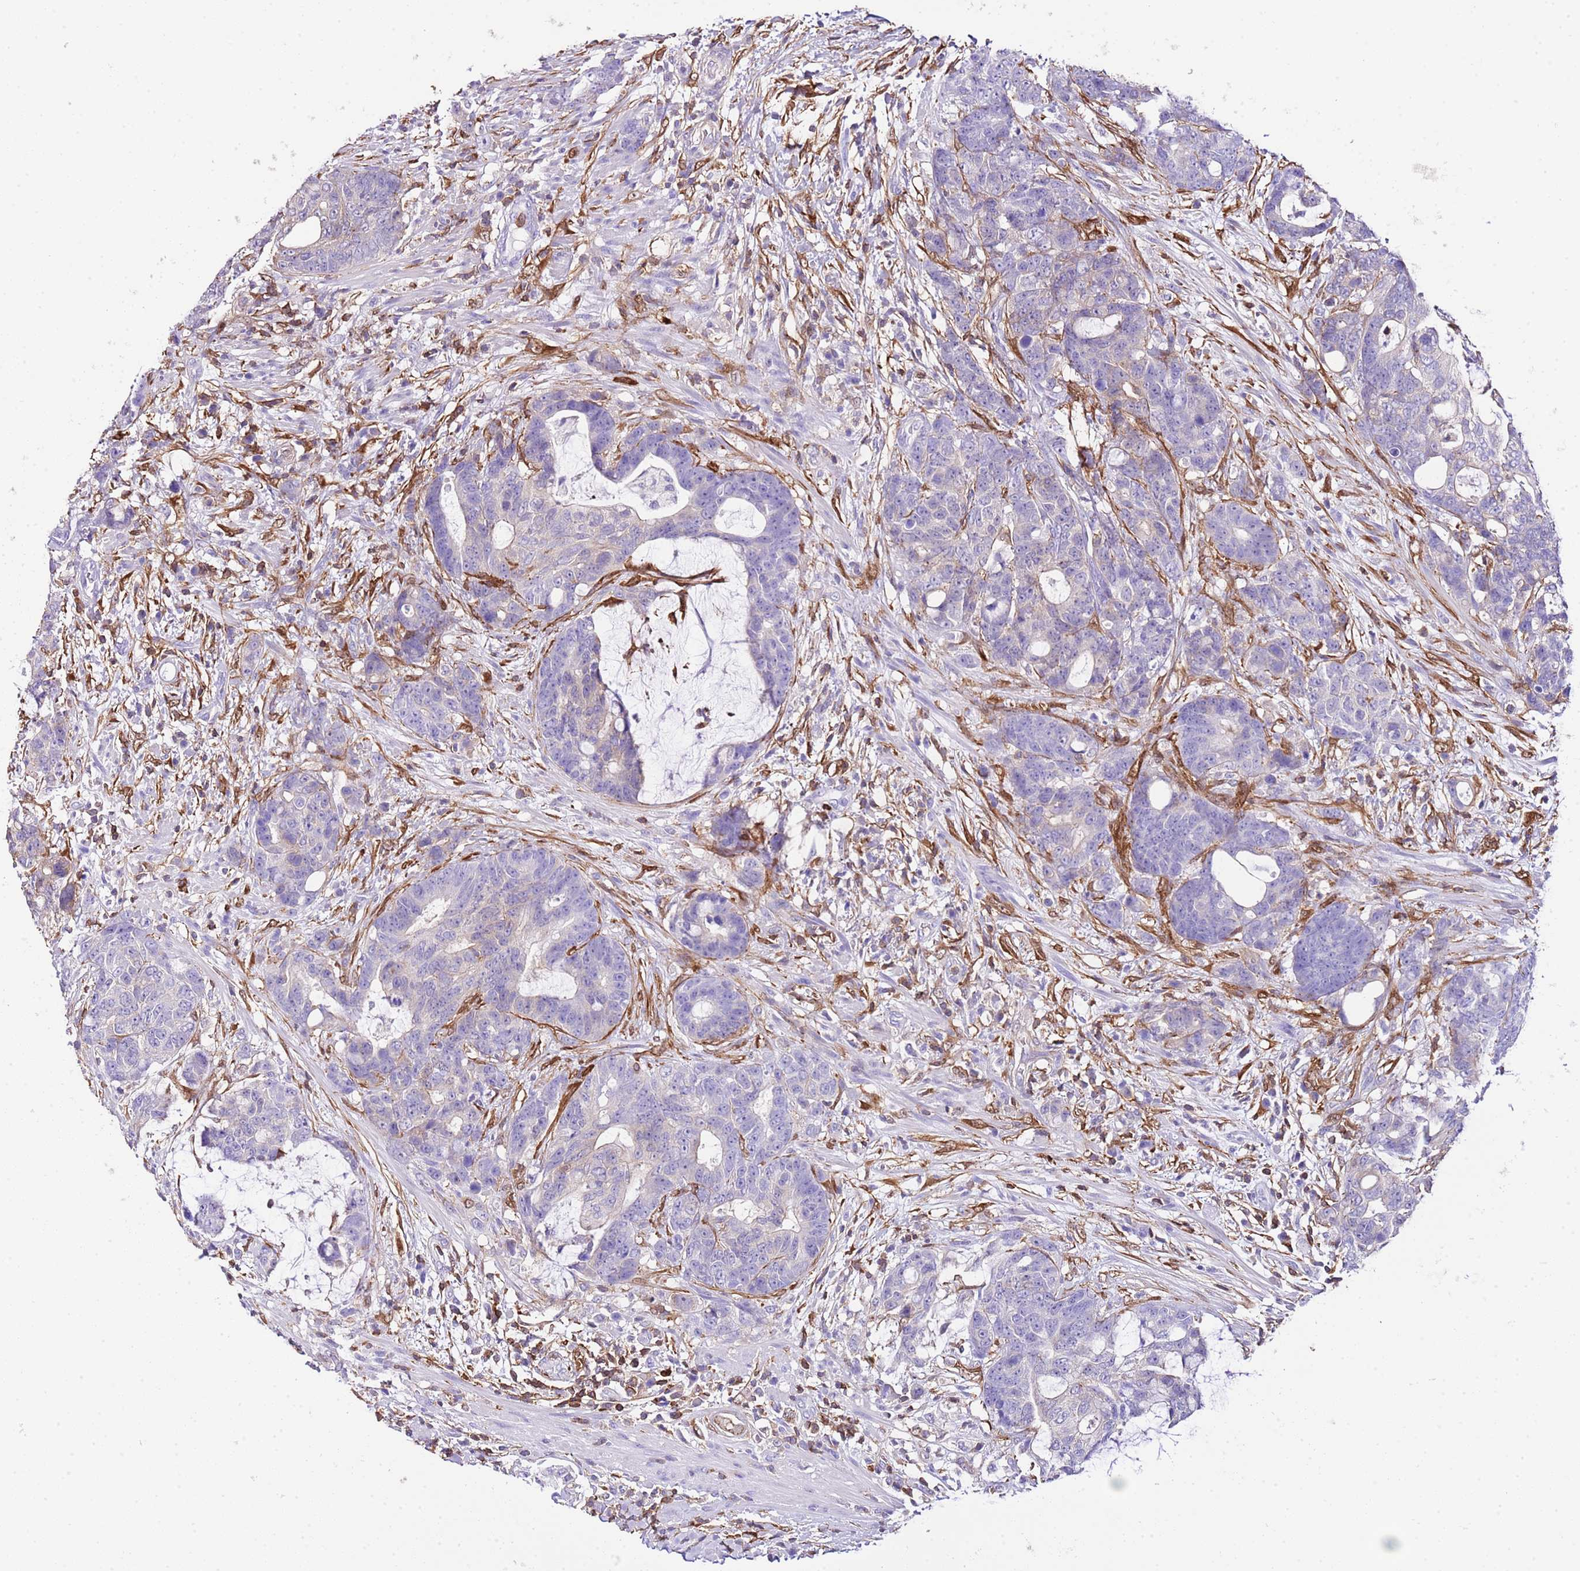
{"staining": {"intensity": "negative", "quantity": "none", "location": "none"}, "tissue": "colorectal cancer", "cell_type": "Tumor cells", "image_type": "cancer", "snomed": [{"axis": "morphology", "description": "Adenocarcinoma, NOS"}, {"axis": "topography", "description": "Colon"}], "caption": "Human adenocarcinoma (colorectal) stained for a protein using immunohistochemistry (IHC) displays no staining in tumor cells.", "gene": "CNN2", "patient": {"sex": "female", "age": 82}}